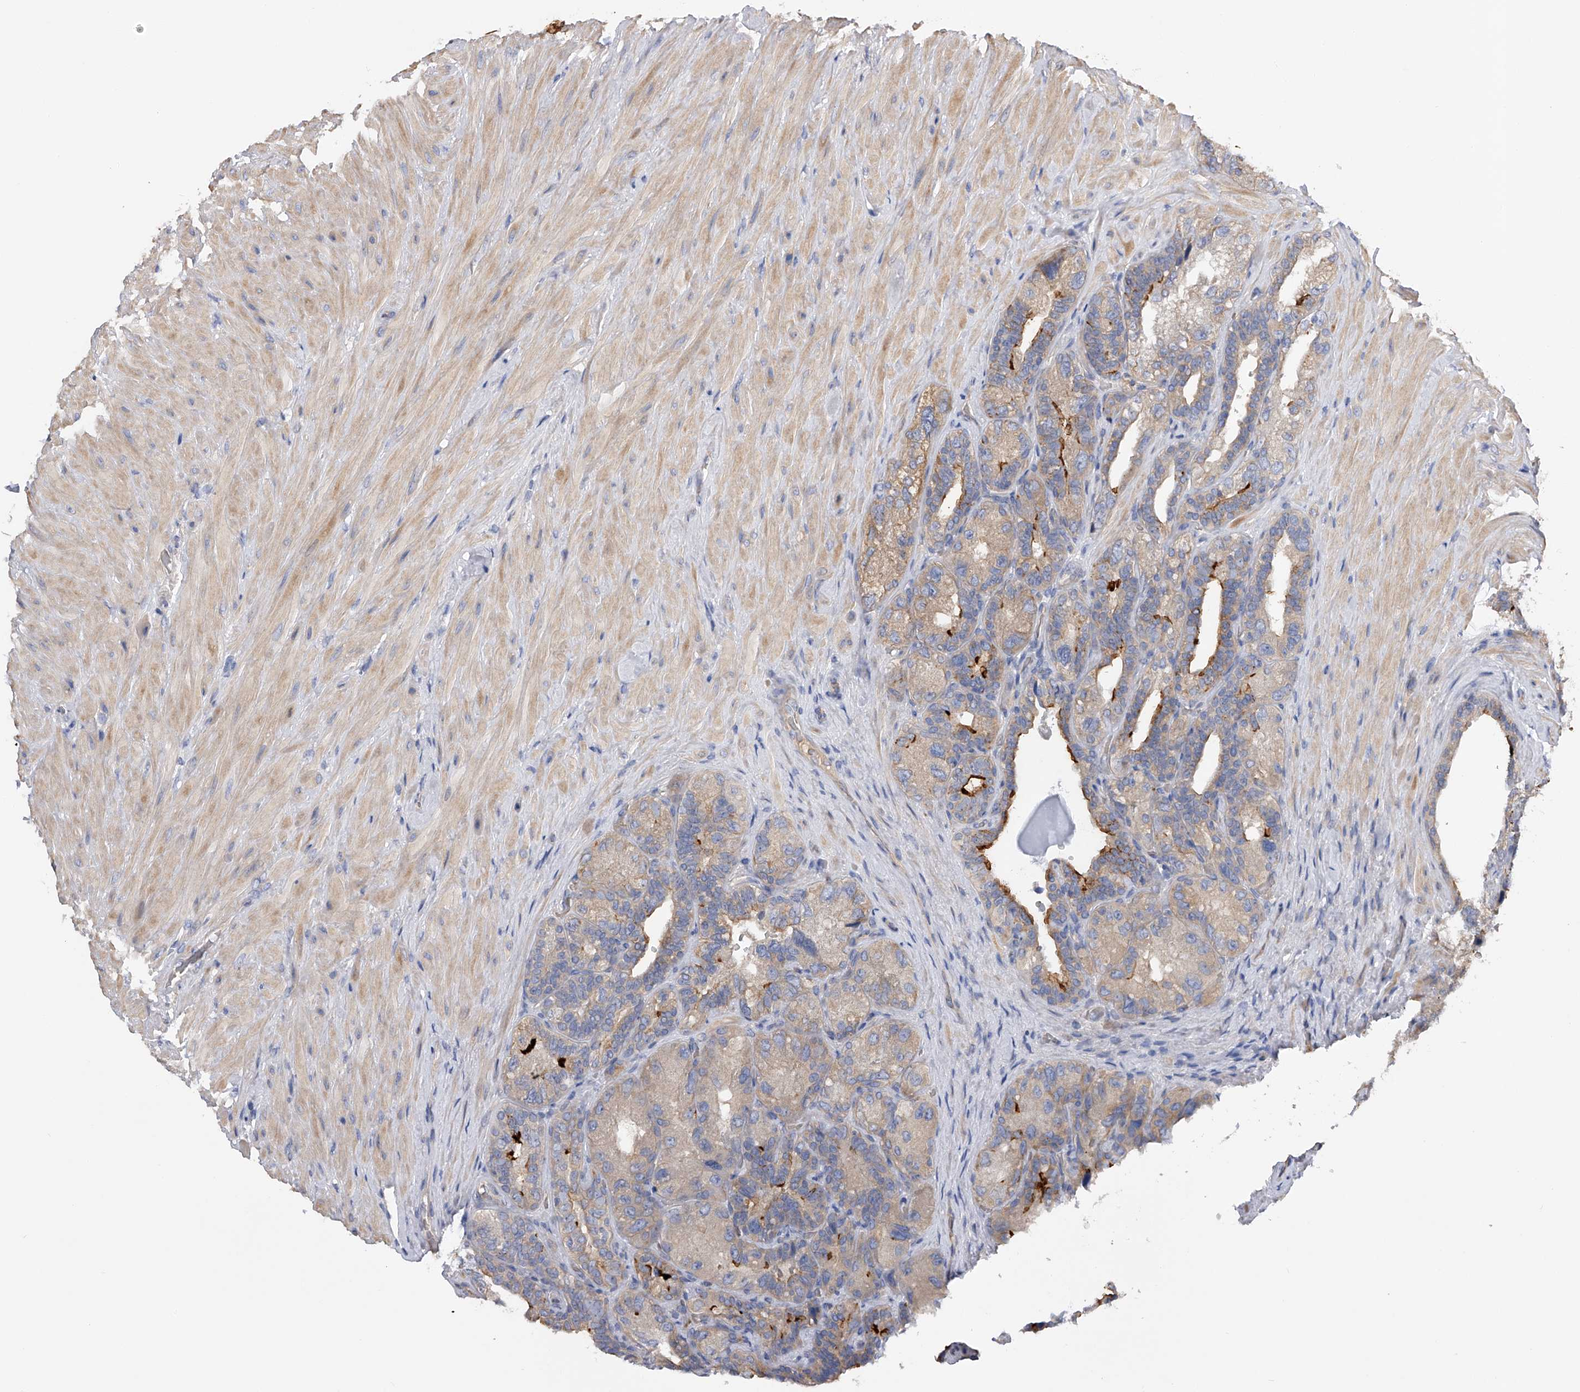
{"staining": {"intensity": "moderate", "quantity": "<25%", "location": "cytoplasmic/membranous"}, "tissue": "seminal vesicle", "cell_type": "Glandular cells", "image_type": "normal", "snomed": [{"axis": "morphology", "description": "Normal tissue, NOS"}, {"axis": "topography", "description": "Prostate"}, {"axis": "topography", "description": "Seminal veicle"}], "caption": "Brown immunohistochemical staining in benign seminal vesicle shows moderate cytoplasmic/membranous staining in about <25% of glandular cells. Nuclei are stained in blue.", "gene": "RWDD2A", "patient": {"sex": "male", "age": 67}}